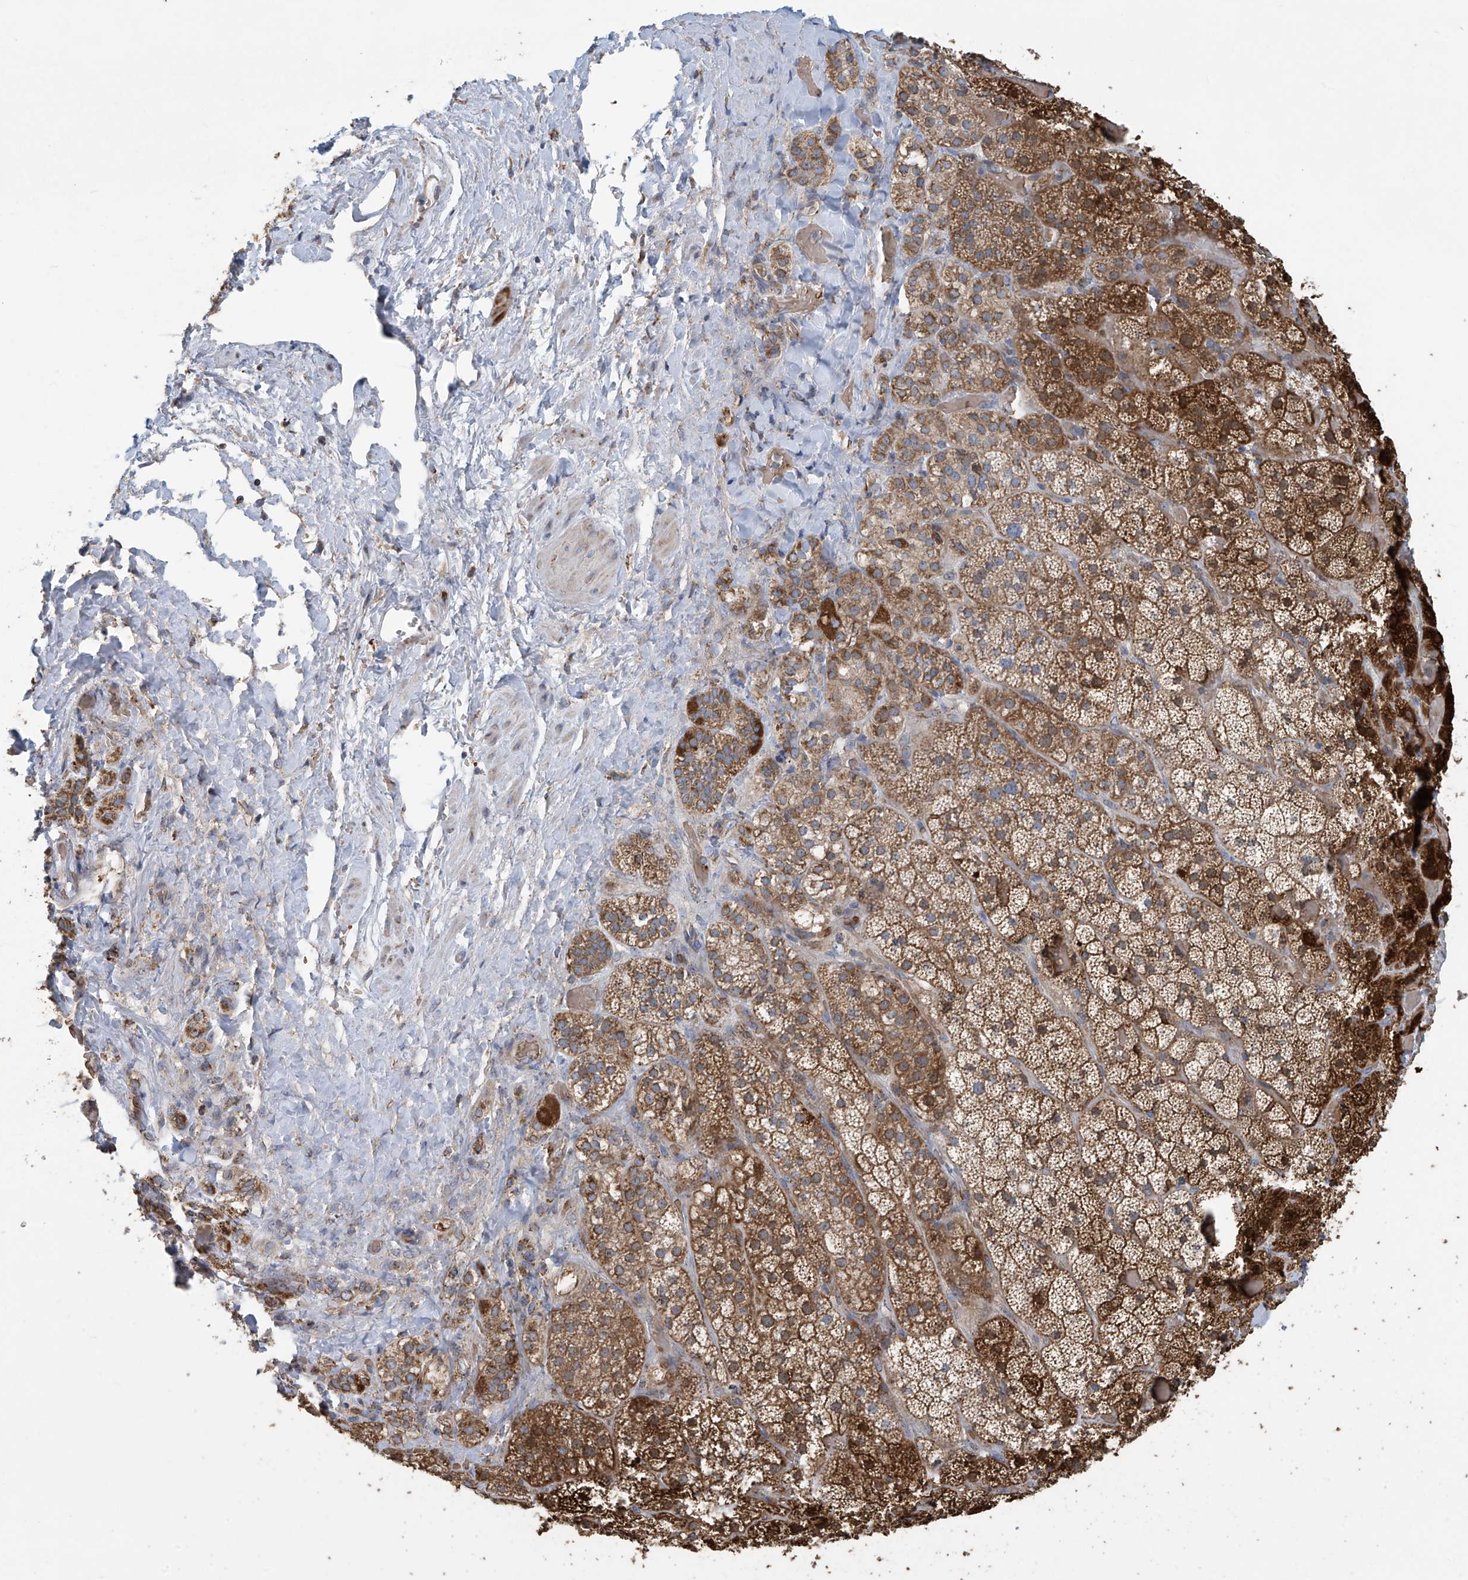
{"staining": {"intensity": "strong", "quantity": ">75%", "location": "cytoplasmic/membranous"}, "tissue": "adrenal gland", "cell_type": "Glandular cells", "image_type": "normal", "snomed": [{"axis": "morphology", "description": "Normal tissue, NOS"}, {"axis": "topography", "description": "Adrenal gland"}], "caption": "Immunohistochemical staining of unremarkable human adrenal gland displays high levels of strong cytoplasmic/membranous staining in about >75% of glandular cells. (IHC, brightfield microscopy, high magnification).", "gene": "COMMD1", "patient": {"sex": "male", "age": 57}}